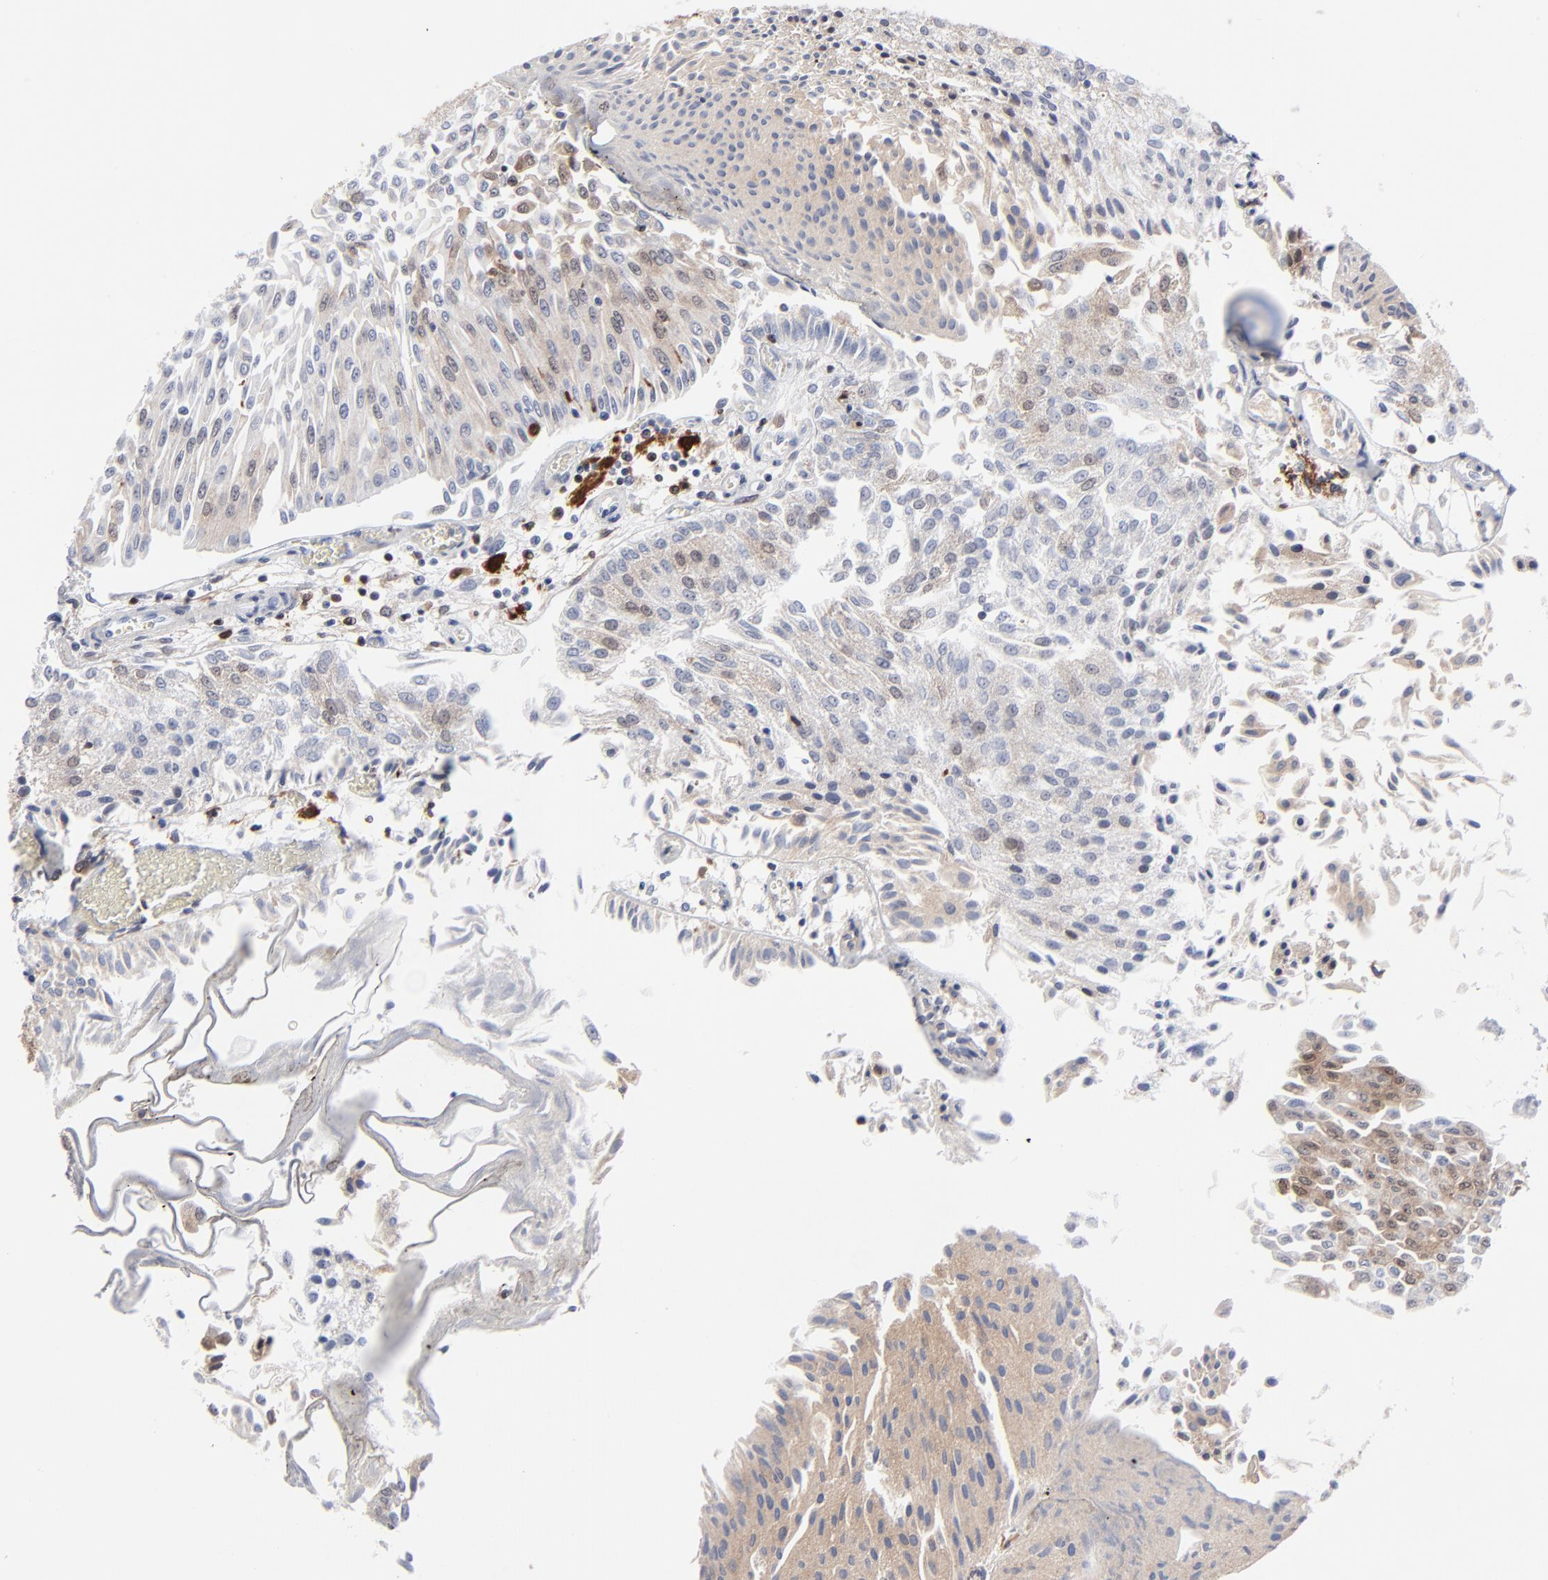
{"staining": {"intensity": "weak", "quantity": ">75%", "location": "cytoplasmic/membranous"}, "tissue": "urothelial cancer", "cell_type": "Tumor cells", "image_type": "cancer", "snomed": [{"axis": "morphology", "description": "Urothelial carcinoma, Low grade"}, {"axis": "topography", "description": "Urinary bladder"}], "caption": "IHC micrograph of urothelial carcinoma (low-grade) stained for a protein (brown), which displays low levels of weak cytoplasmic/membranous staining in about >75% of tumor cells.", "gene": "MAP2K1", "patient": {"sex": "male", "age": 86}}